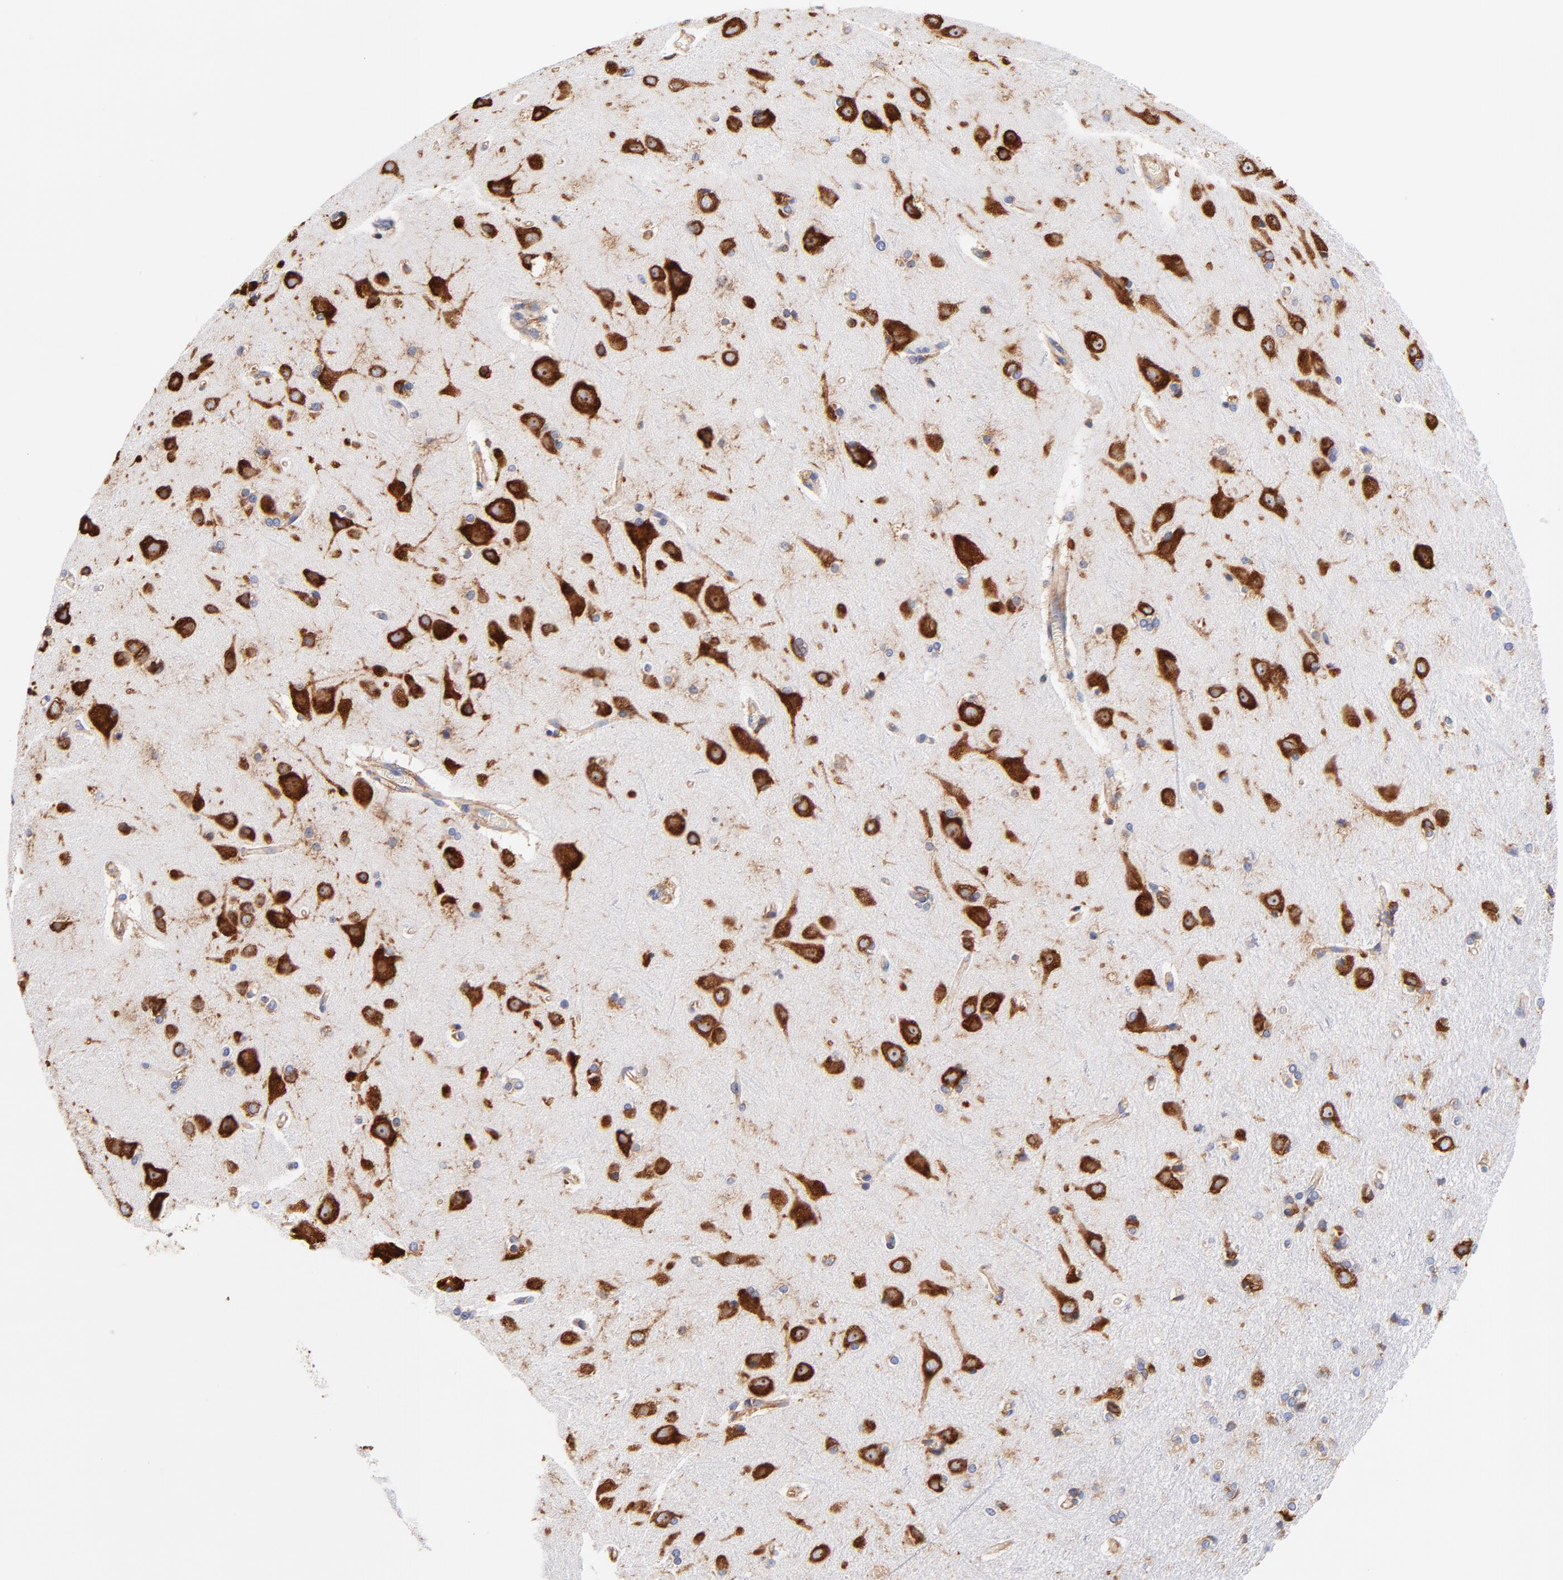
{"staining": {"intensity": "weak", "quantity": "25%-75%", "location": "cytoplasmic/membranous"}, "tissue": "cerebral cortex", "cell_type": "Endothelial cells", "image_type": "normal", "snomed": [{"axis": "morphology", "description": "Normal tissue, NOS"}, {"axis": "topography", "description": "Cerebral cortex"}], "caption": "A histopathology image of cerebral cortex stained for a protein reveals weak cytoplasmic/membranous brown staining in endothelial cells.", "gene": "RPL27", "patient": {"sex": "male", "age": 62}}